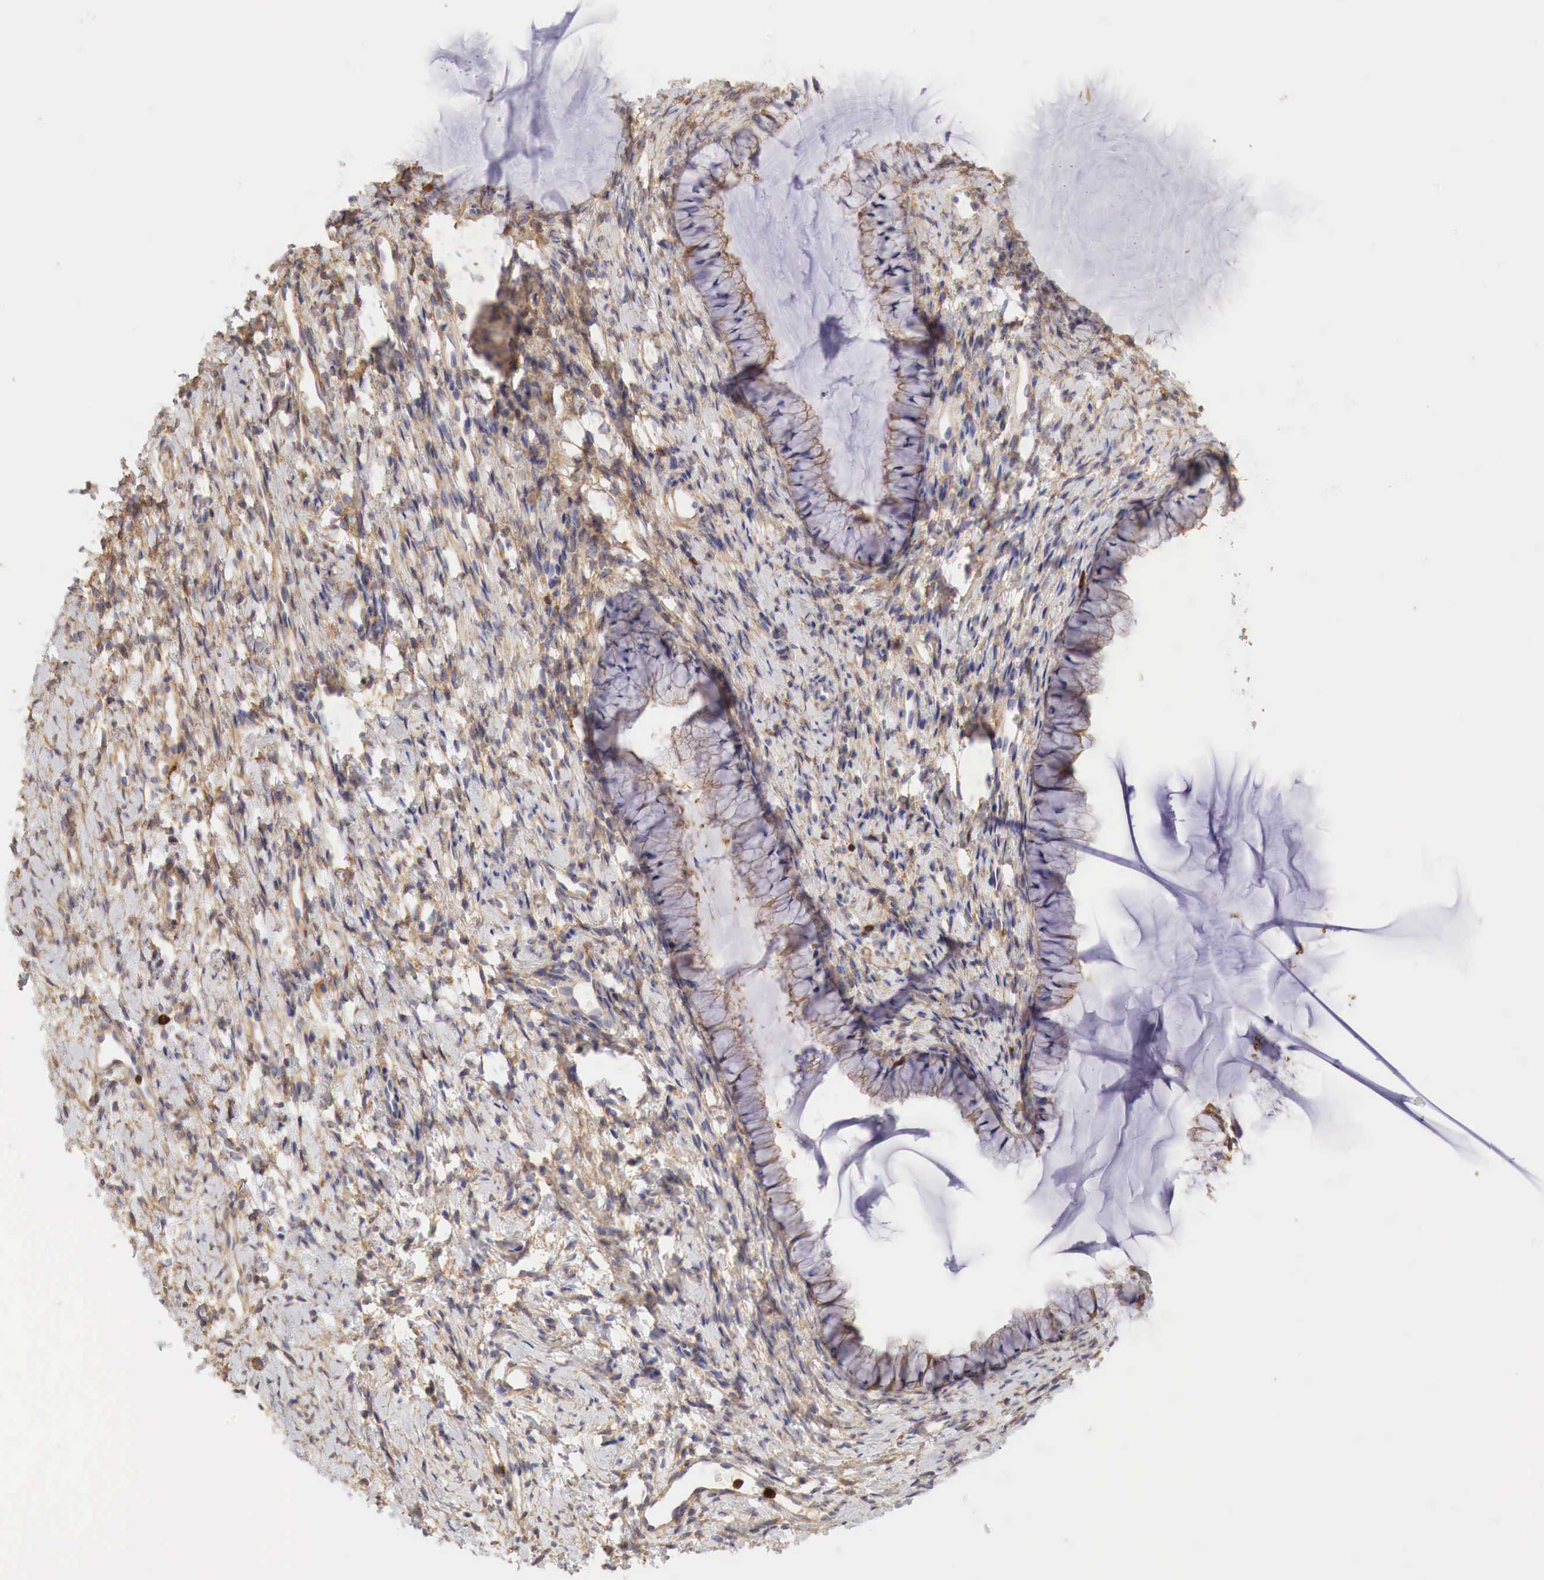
{"staining": {"intensity": "moderate", "quantity": "25%-75%", "location": "cytoplasmic/membranous"}, "tissue": "cervix", "cell_type": "Glandular cells", "image_type": "normal", "snomed": [{"axis": "morphology", "description": "Normal tissue, NOS"}, {"axis": "topography", "description": "Cervix"}], "caption": "This micrograph reveals benign cervix stained with immunohistochemistry (IHC) to label a protein in brown. The cytoplasmic/membranous of glandular cells show moderate positivity for the protein. Nuclei are counter-stained blue.", "gene": "G6PD", "patient": {"sex": "female", "age": 82}}